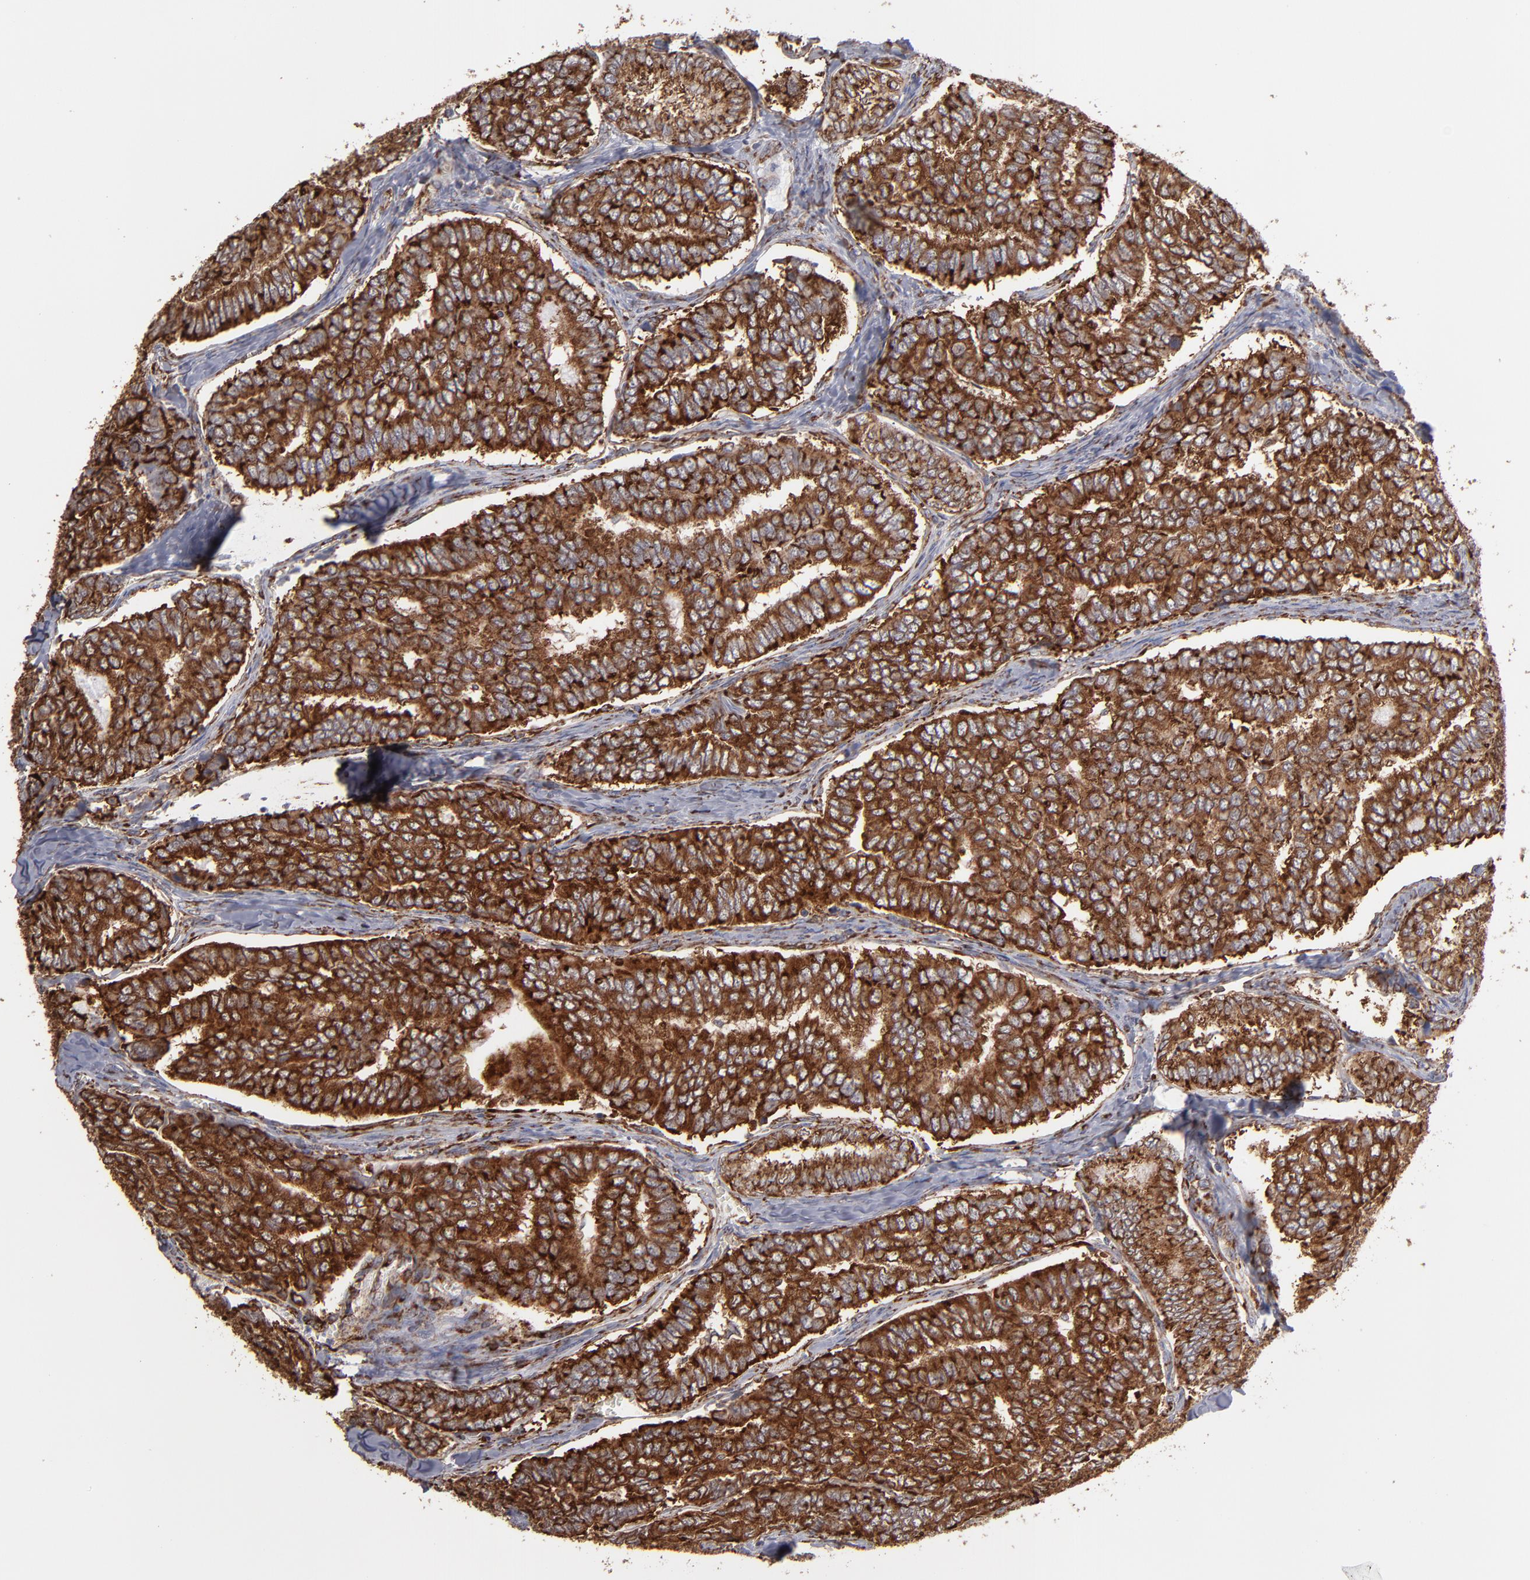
{"staining": {"intensity": "strong", "quantity": ">75%", "location": "cytoplasmic/membranous"}, "tissue": "thyroid cancer", "cell_type": "Tumor cells", "image_type": "cancer", "snomed": [{"axis": "morphology", "description": "Papillary adenocarcinoma, NOS"}, {"axis": "topography", "description": "Thyroid gland"}], "caption": "Immunohistochemistry (DAB (3,3'-diaminobenzidine)) staining of thyroid papillary adenocarcinoma shows strong cytoplasmic/membranous protein staining in about >75% of tumor cells. Using DAB (brown) and hematoxylin (blue) stains, captured at high magnification using brightfield microscopy.", "gene": "KTN1", "patient": {"sex": "female", "age": 35}}